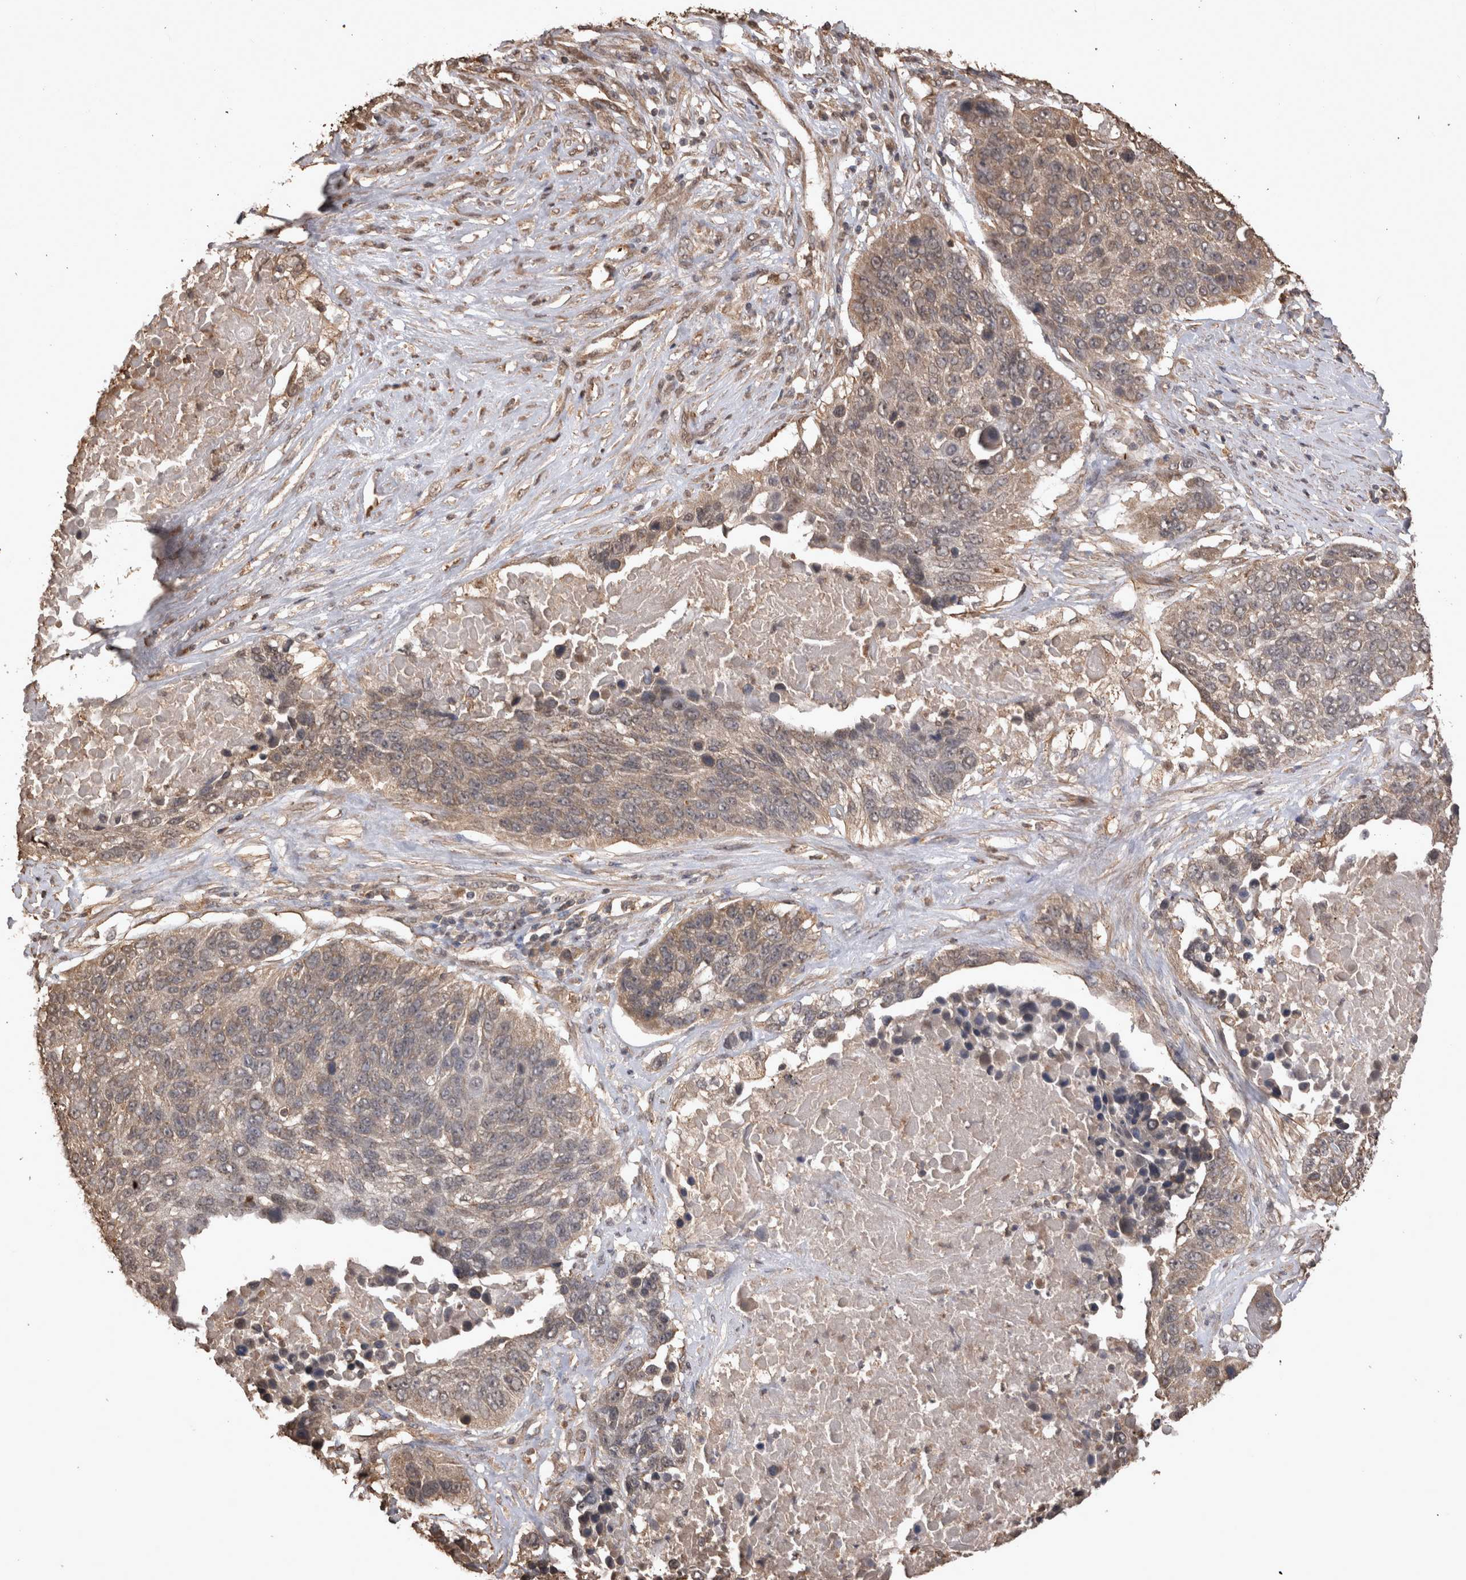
{"staining": {"intensity": "weak", "quantity": ">75%", "location": "cytoplasmic/membranous"}, "tissue": "lung cancer", "cell_type": "Tumor cells", "image_type": "cancer", "snomed": [{"axis": "morphology", "description": "Squamous cell carcinoma, NOS"}, {"axis": "topography", "description": "Lung"}], "caption": "The histopathology image shows staining of squamous cell carcinoma (lung), revealing weak cytoplasmic/membranous protein positivity (brown color) within tumor cells. The staining was performed using DAB to visualize the protein expression in brown, while the nuclei were stained in blue with hematoxylin (Magnification: 20x).", "gene": "SOCS5", "patient": {"sex": "male", "age": 66}}